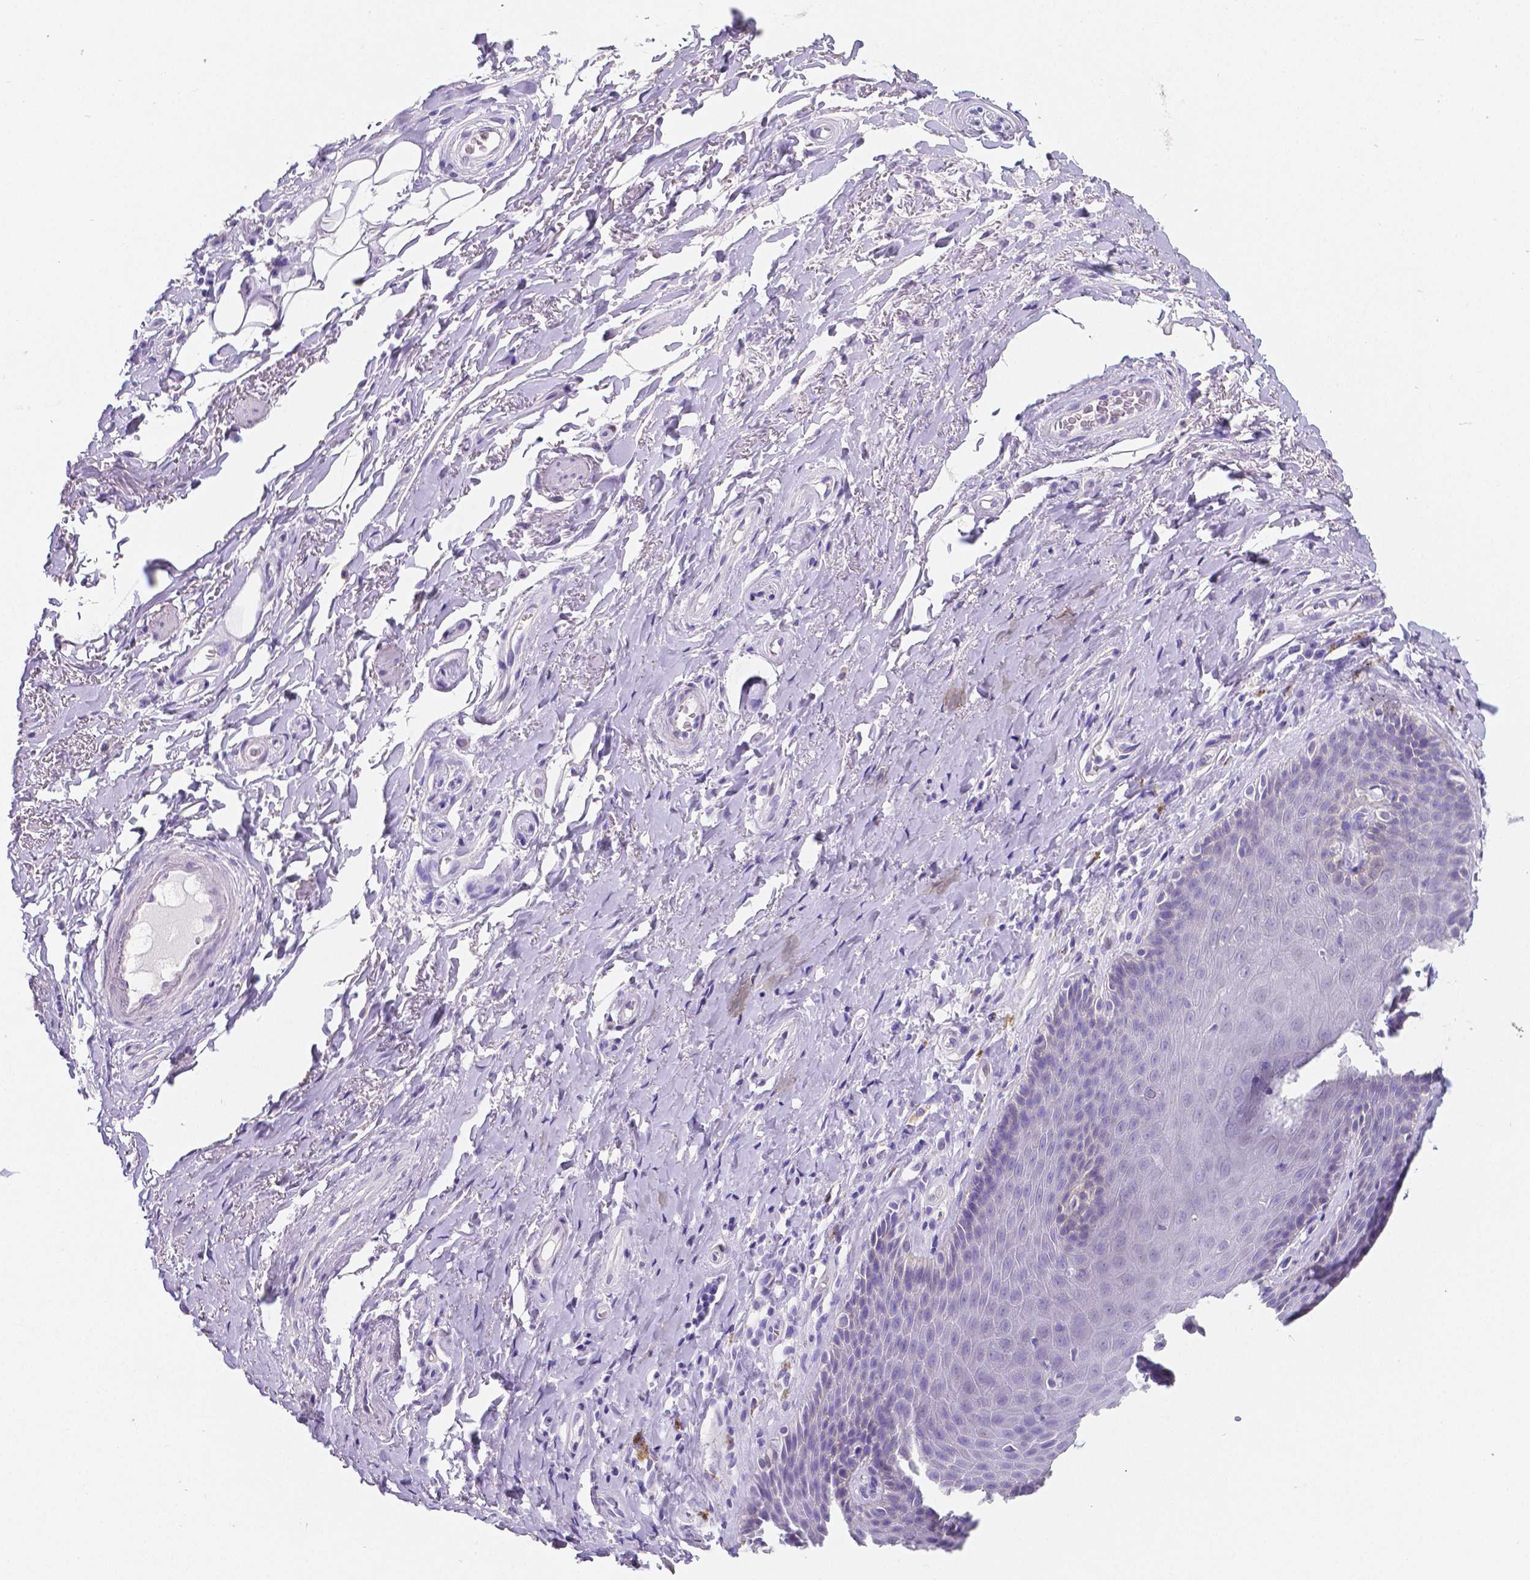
{"staining": {"intensity": "negative", "quantity": "none", "location": "none"}, "tissue": "adipose tissue", "cell_type": "Adipocytes", "image_type": "normal", "snomed": [{"axis": "morphology", "description": "Normal tissue, NOS"}, {"axis": "topography", "description": "Anal"}, {"axis": "topography", "description": "Peripheral nerve tissue"}], "caption": "High power microscopy histopathology image of an IHC micrograph of normal adipose tissue, revealing no significant expression in adipocytes. (Brightfield microscopy of DAB (3,3'-diaminobenzidine) immunohistochemistry (IHC) at high magnification).", "gene": "SATB2", "patient": {"sex": "male", "age": 53}}